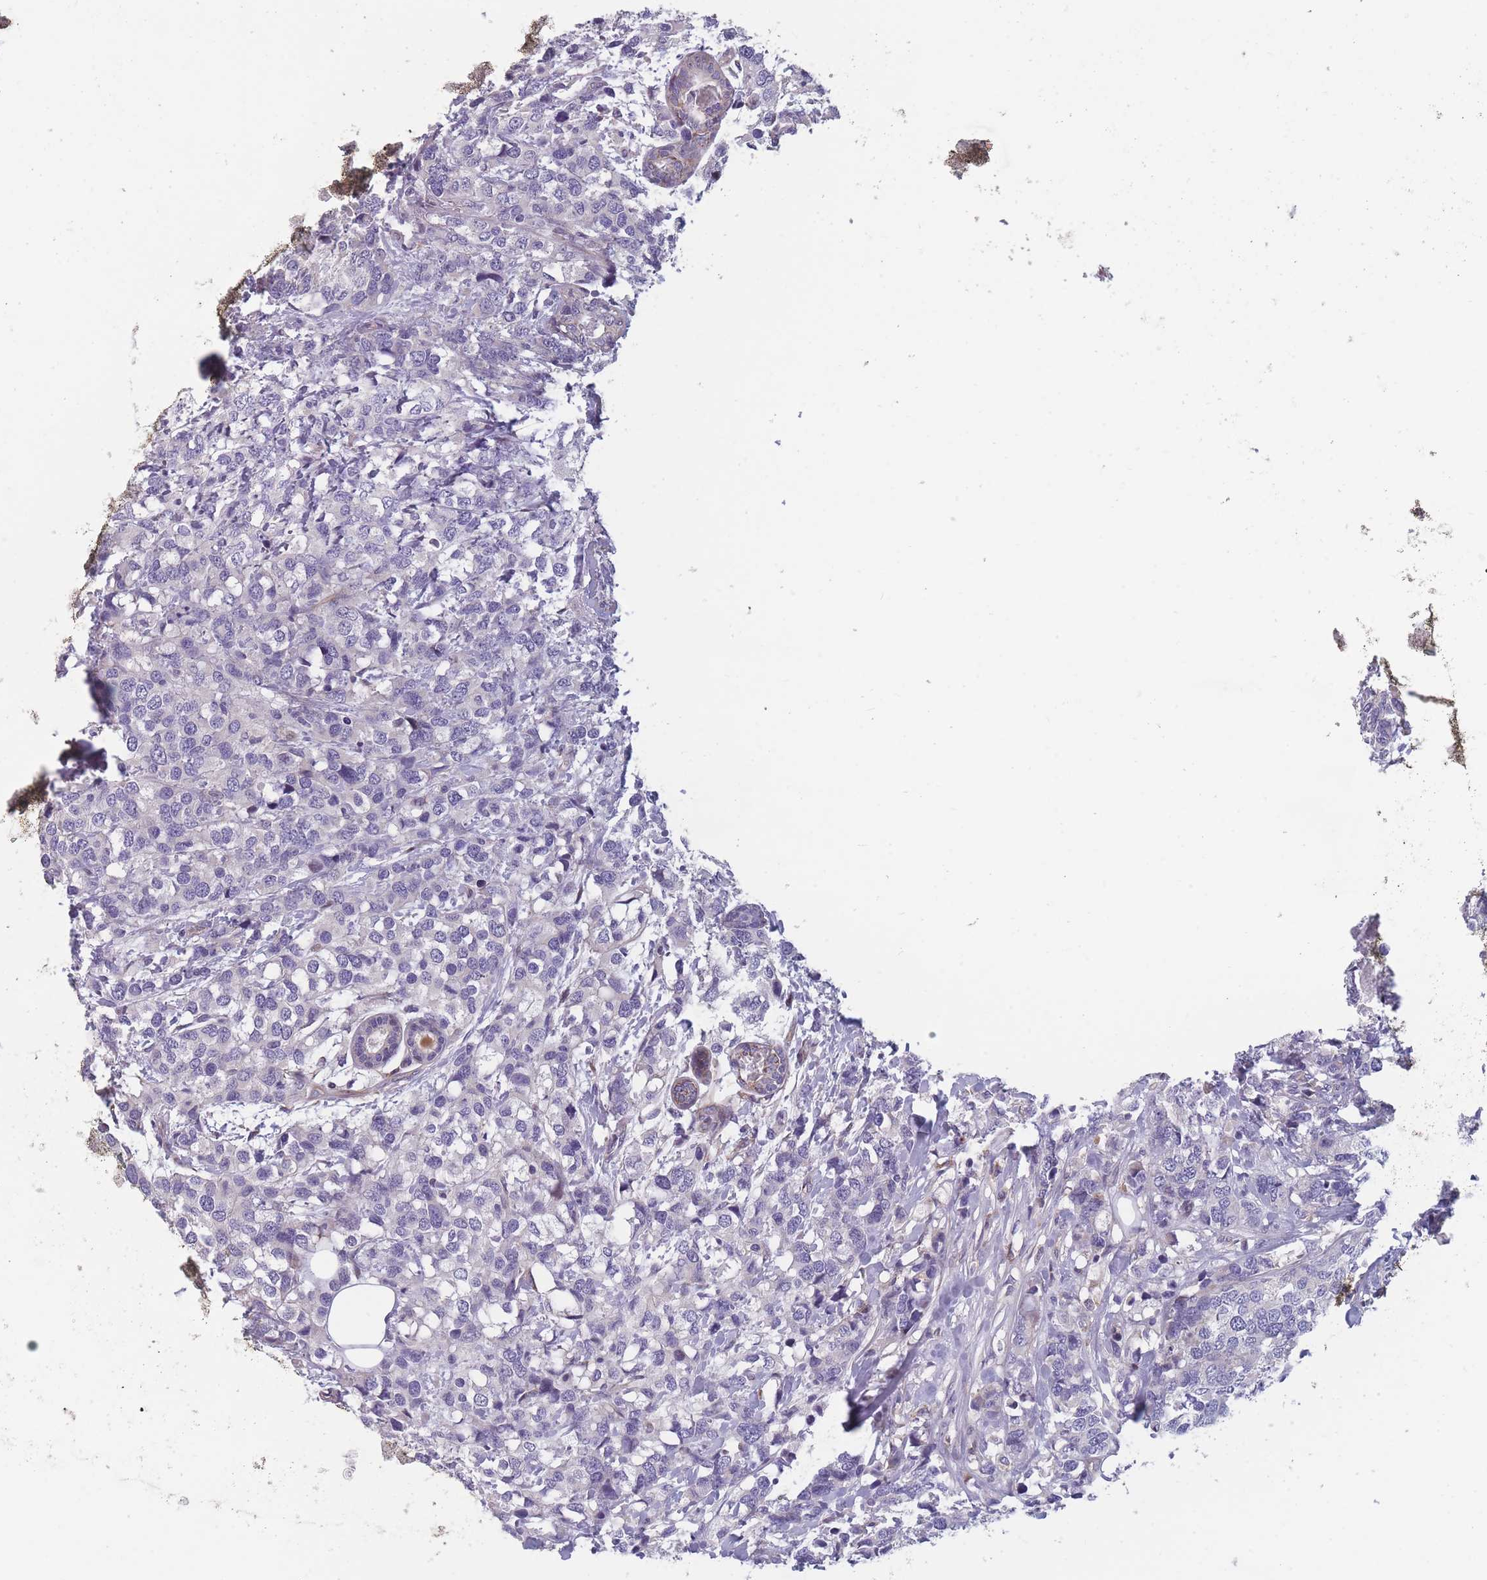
{"staining": {"intensity": "negative", "quantity": "none", "location": "none"}, "tissue": "breast cancer", "cell_type": "Tumor cells", "image_type": "cancer", "snomed": [{"axis": "morphology", "description": "Lobular carcinoma"}, {"axis": "topography", "description": "Breast"}], "caption": "The IHC histopathology image has no significant positivity in tumor cells of lobular carcinoma (breast) tissue.", "gene": "FAM83F", "patient": {"sex": "female", "age": 59}}